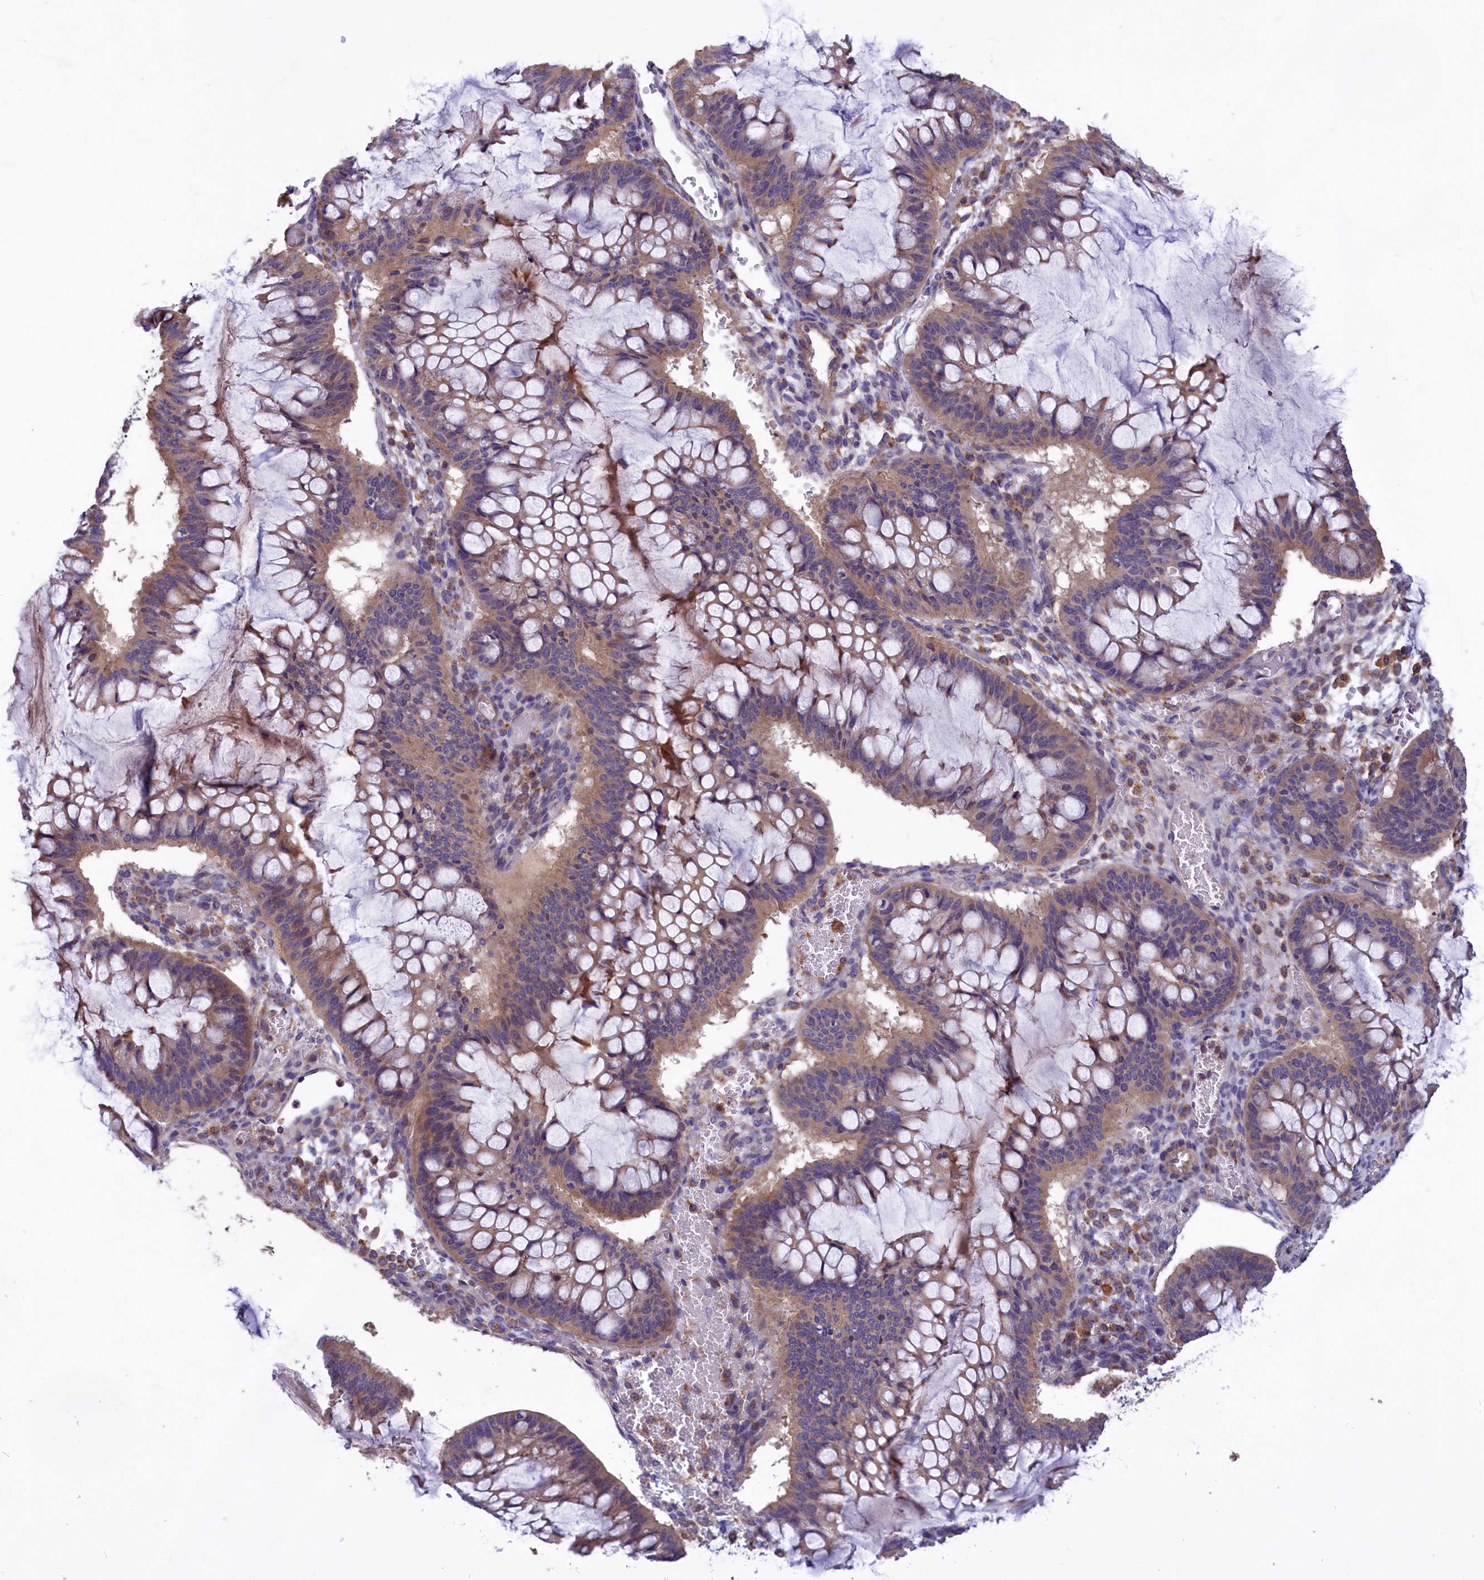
{"staining": {"intensity": "moderate", "quantity": ">75%", "location": "cytoplasmic/membranous"}, "tissue": "ovarian cancer", "cell_type": "Tumor cells", "image_type": "cancer", "snomed": [{"axis": "morphology", "description": "Cystadenocarcinoma, mucinous, NOS"}, {"axis": "topography", "description": "Ovary"}], "caption": "Immunohistochemistry (IHC) of ovarian cancer reveals medium levels of moderate cytoplasmic/membranous positivity in about >75% of tumor cells.", "gene": "AMDHD2", "patient": {"sex": "female", "age": 73}}